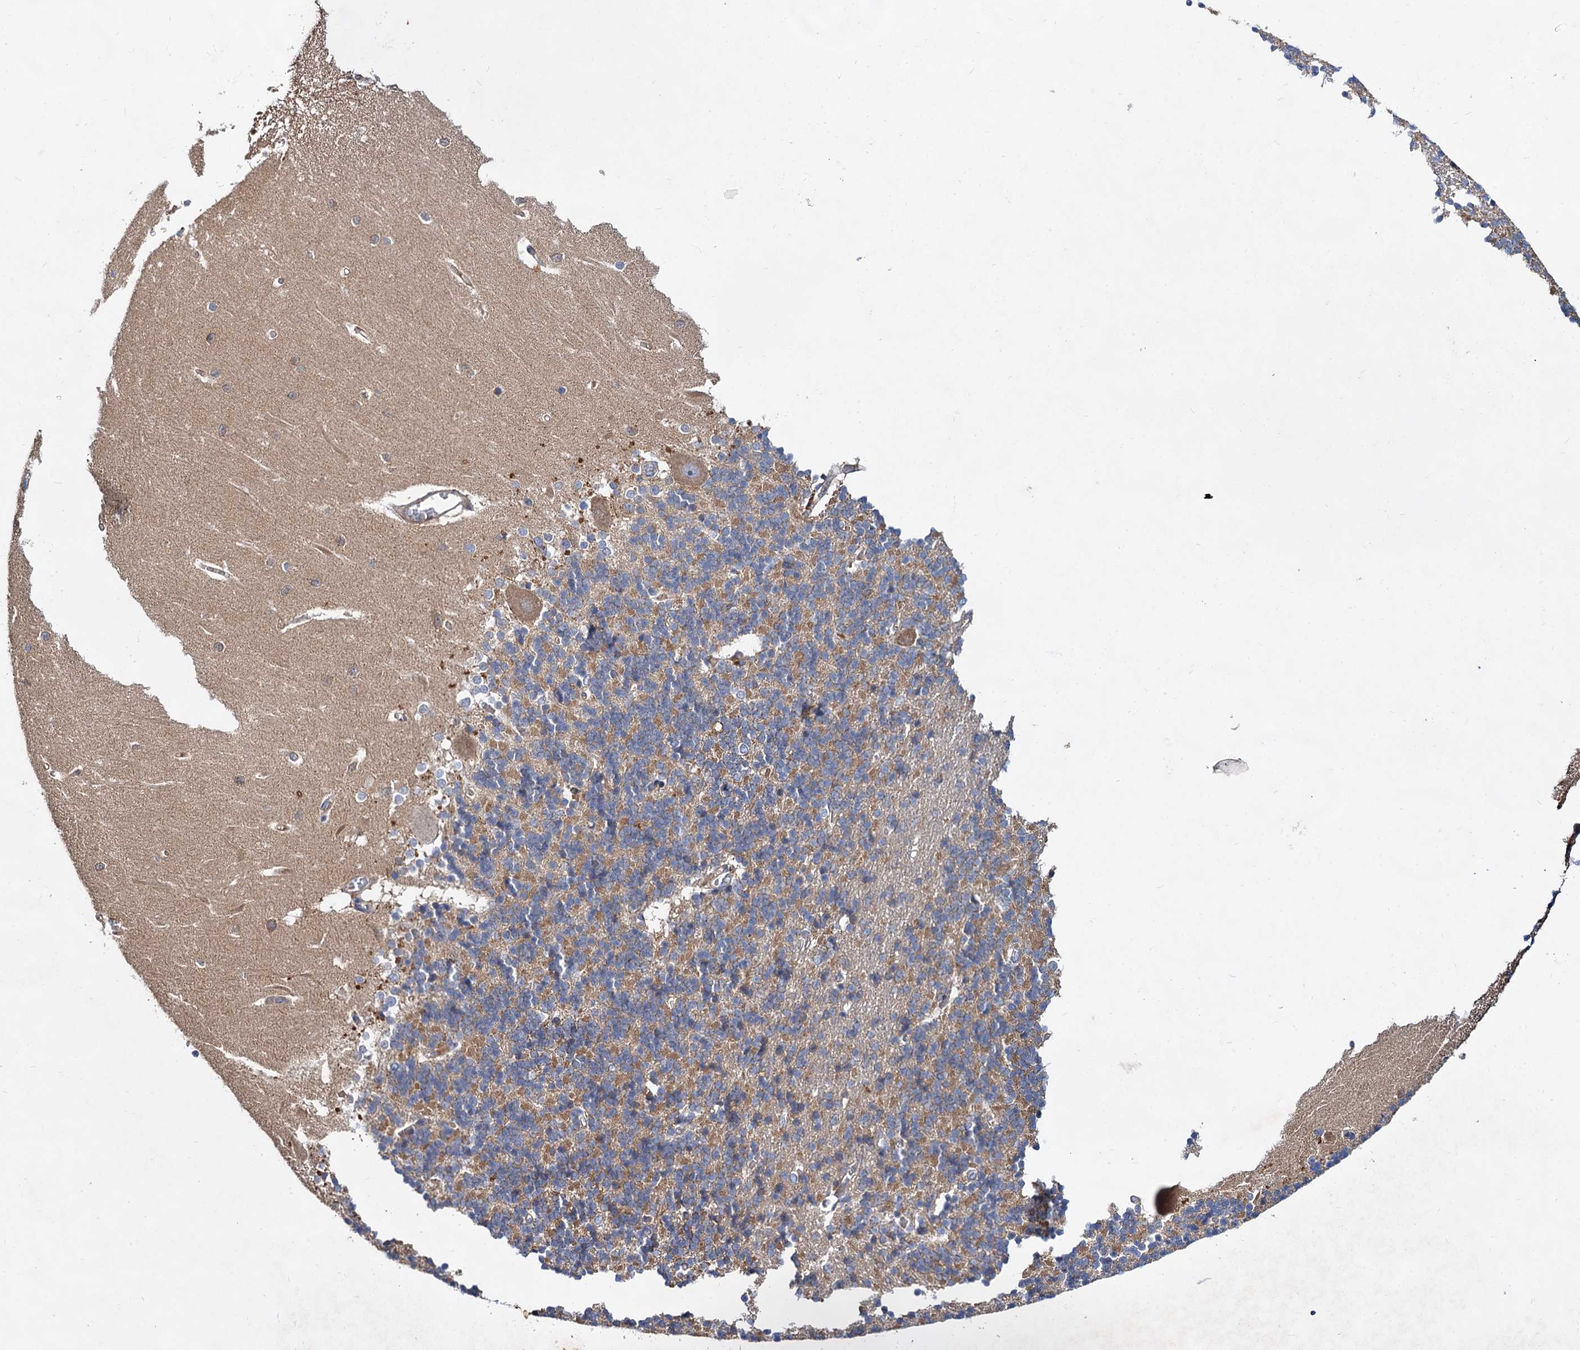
{"staining": {"intensity": "moderate", "quantity": "25%-75%", "location": "cytoplasmic/membranous"}, "tissue": "cerebellum", "cell_type": "Cells in granular layer", "image_type": "normal", "snomed": [{"axis": "morphology", "description": "Normal tissue, NOS"}, {"axis": "topography", "description": "Cerebellum"}], "caption": "Cerebellum stained with immunohistochemistry (IHC) demonstrates moderate cytoplasmic/membranous staining in approximately 25%-75% of cells in granular layer. (IHC, brightfield microscopy, high magnification).", "gene": "ALKBH7", "patient": {"sex": "male", "age": 37}}